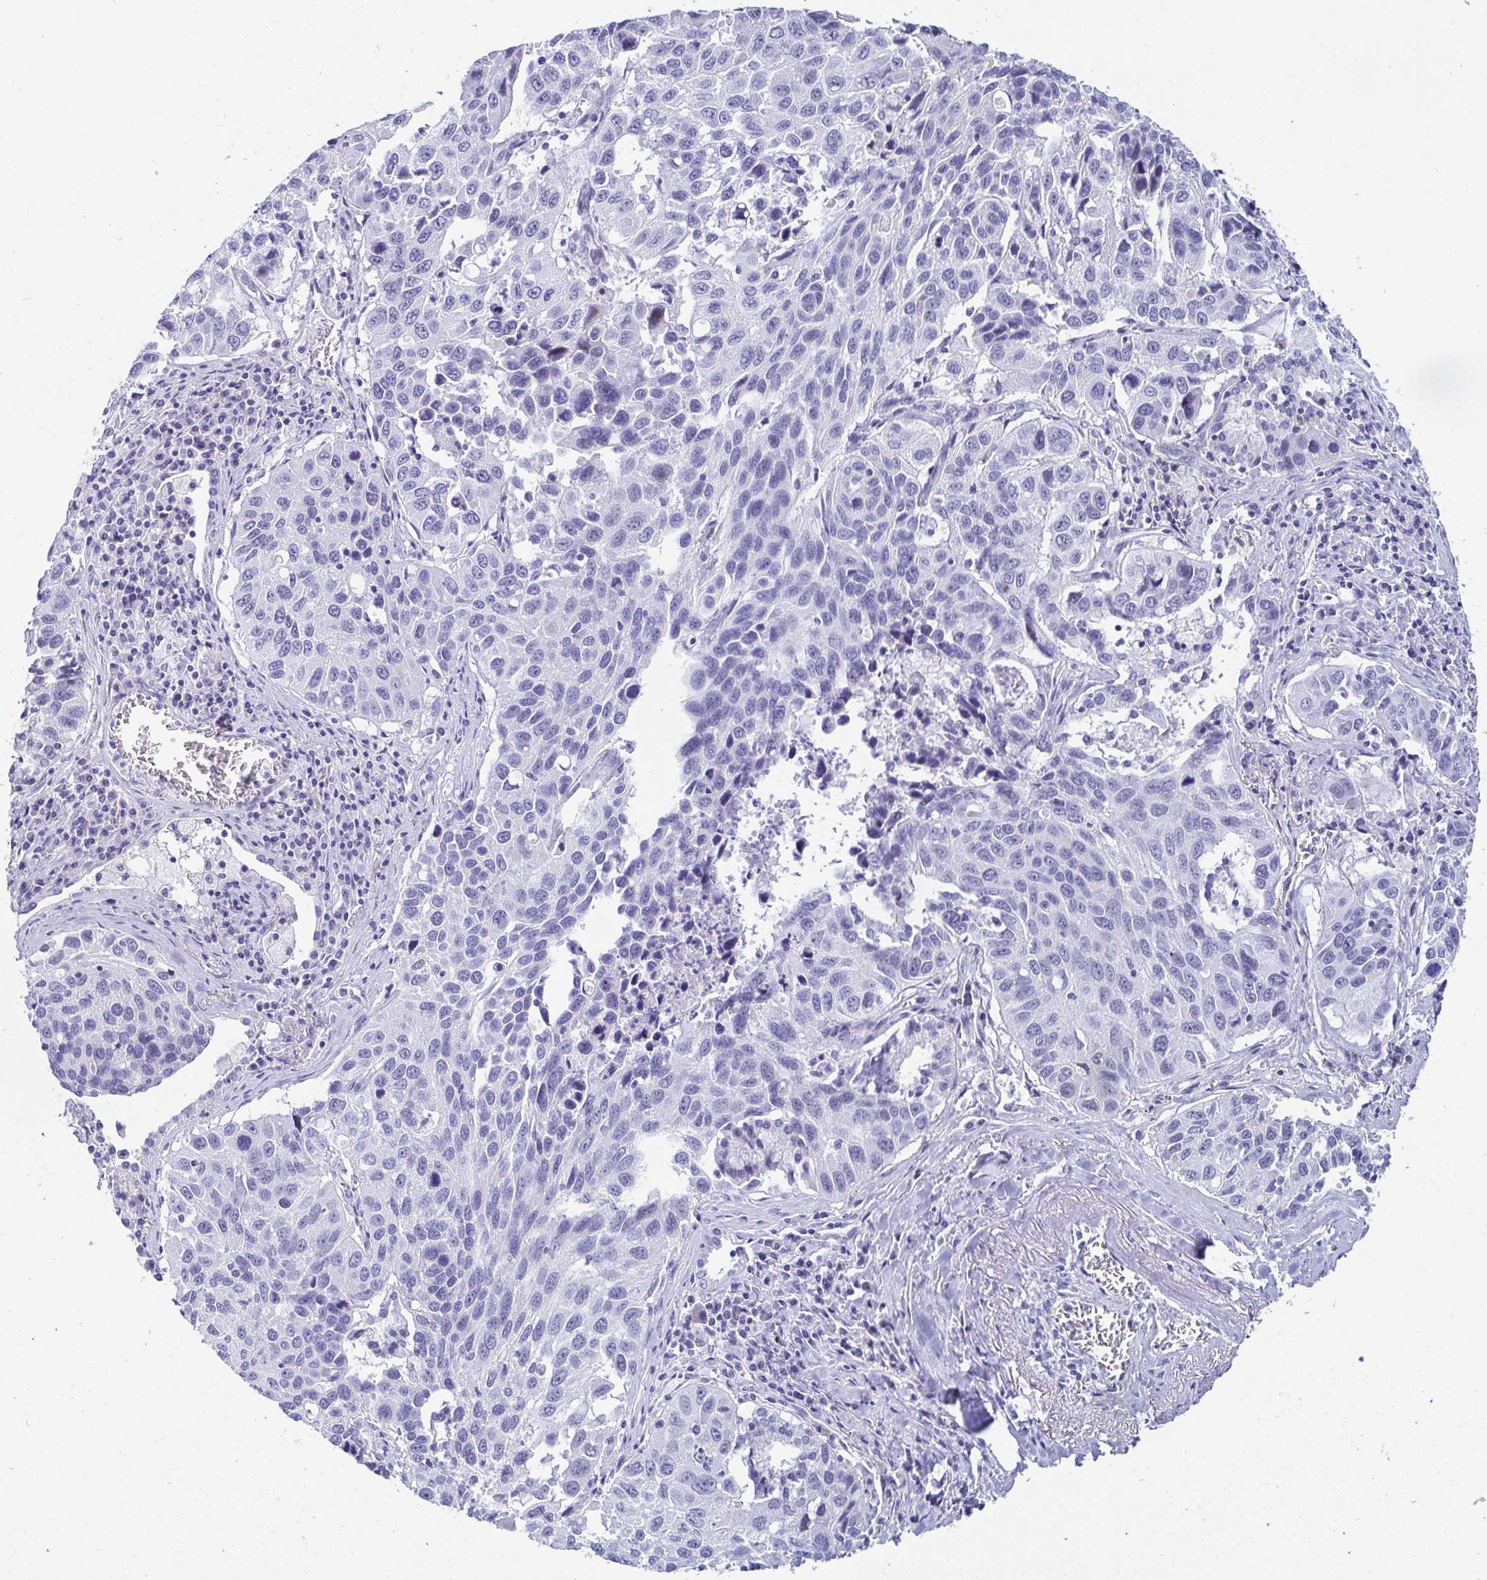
{"staining": {"intensity": "negative", "quantity": "none", "location": "none"}, "tissue": "lung cancer", "cell_type": "Tumor cells", "image_type": "cancer", "snomed": [{"axis": "morphology", "description": "Squamous cell carcinoma, NOS"}, {"axis": "topography", "description": "Lung"}], "caption": "Immunohistochemical staining of squamous cell carcinoma (lung) shows no significant expression in tumor cells.", "gene": "OR10K1", "patient": {"sex": "female", "age": 61}}